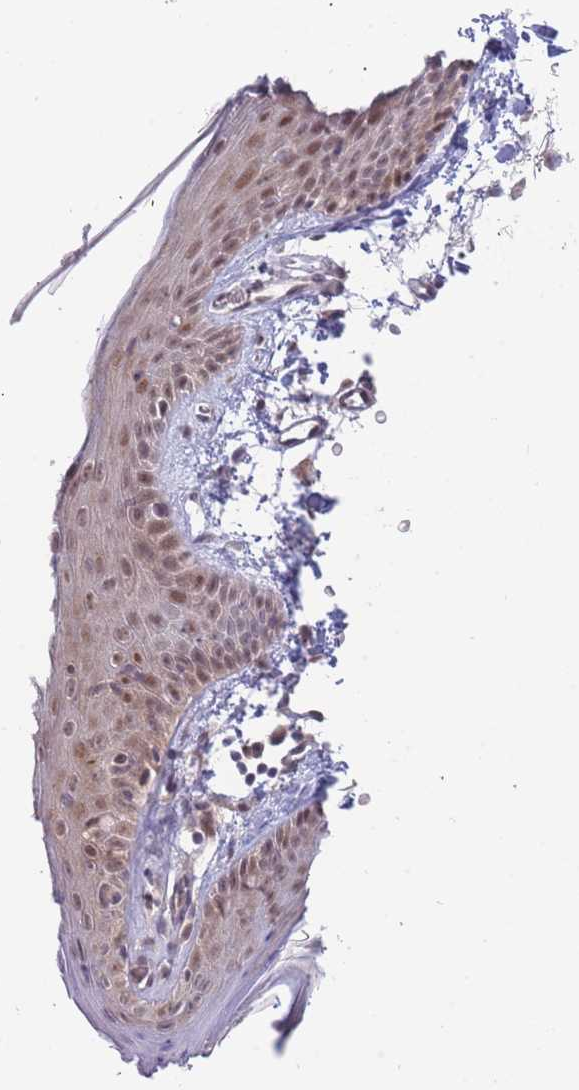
{"staining": {"intensity": "negative", "quantity": "none", "location": "none"}, "tissue": "skin", "cell_type": "Fibroblasts", "image_type": "normal", "snomed": [{"axis": "morphology", "description": "Normal tissue, NOS"}, {"axis": "topography", "description": "Skin"}], "caption": "DAB (3,3'-diaminobenzidine) immunohistochemical staining of unremarkable skin exhibits no significant expression in fibroblasts.", "gene": "DEAF1", "patient": {"sex": "male", "age": 79}}